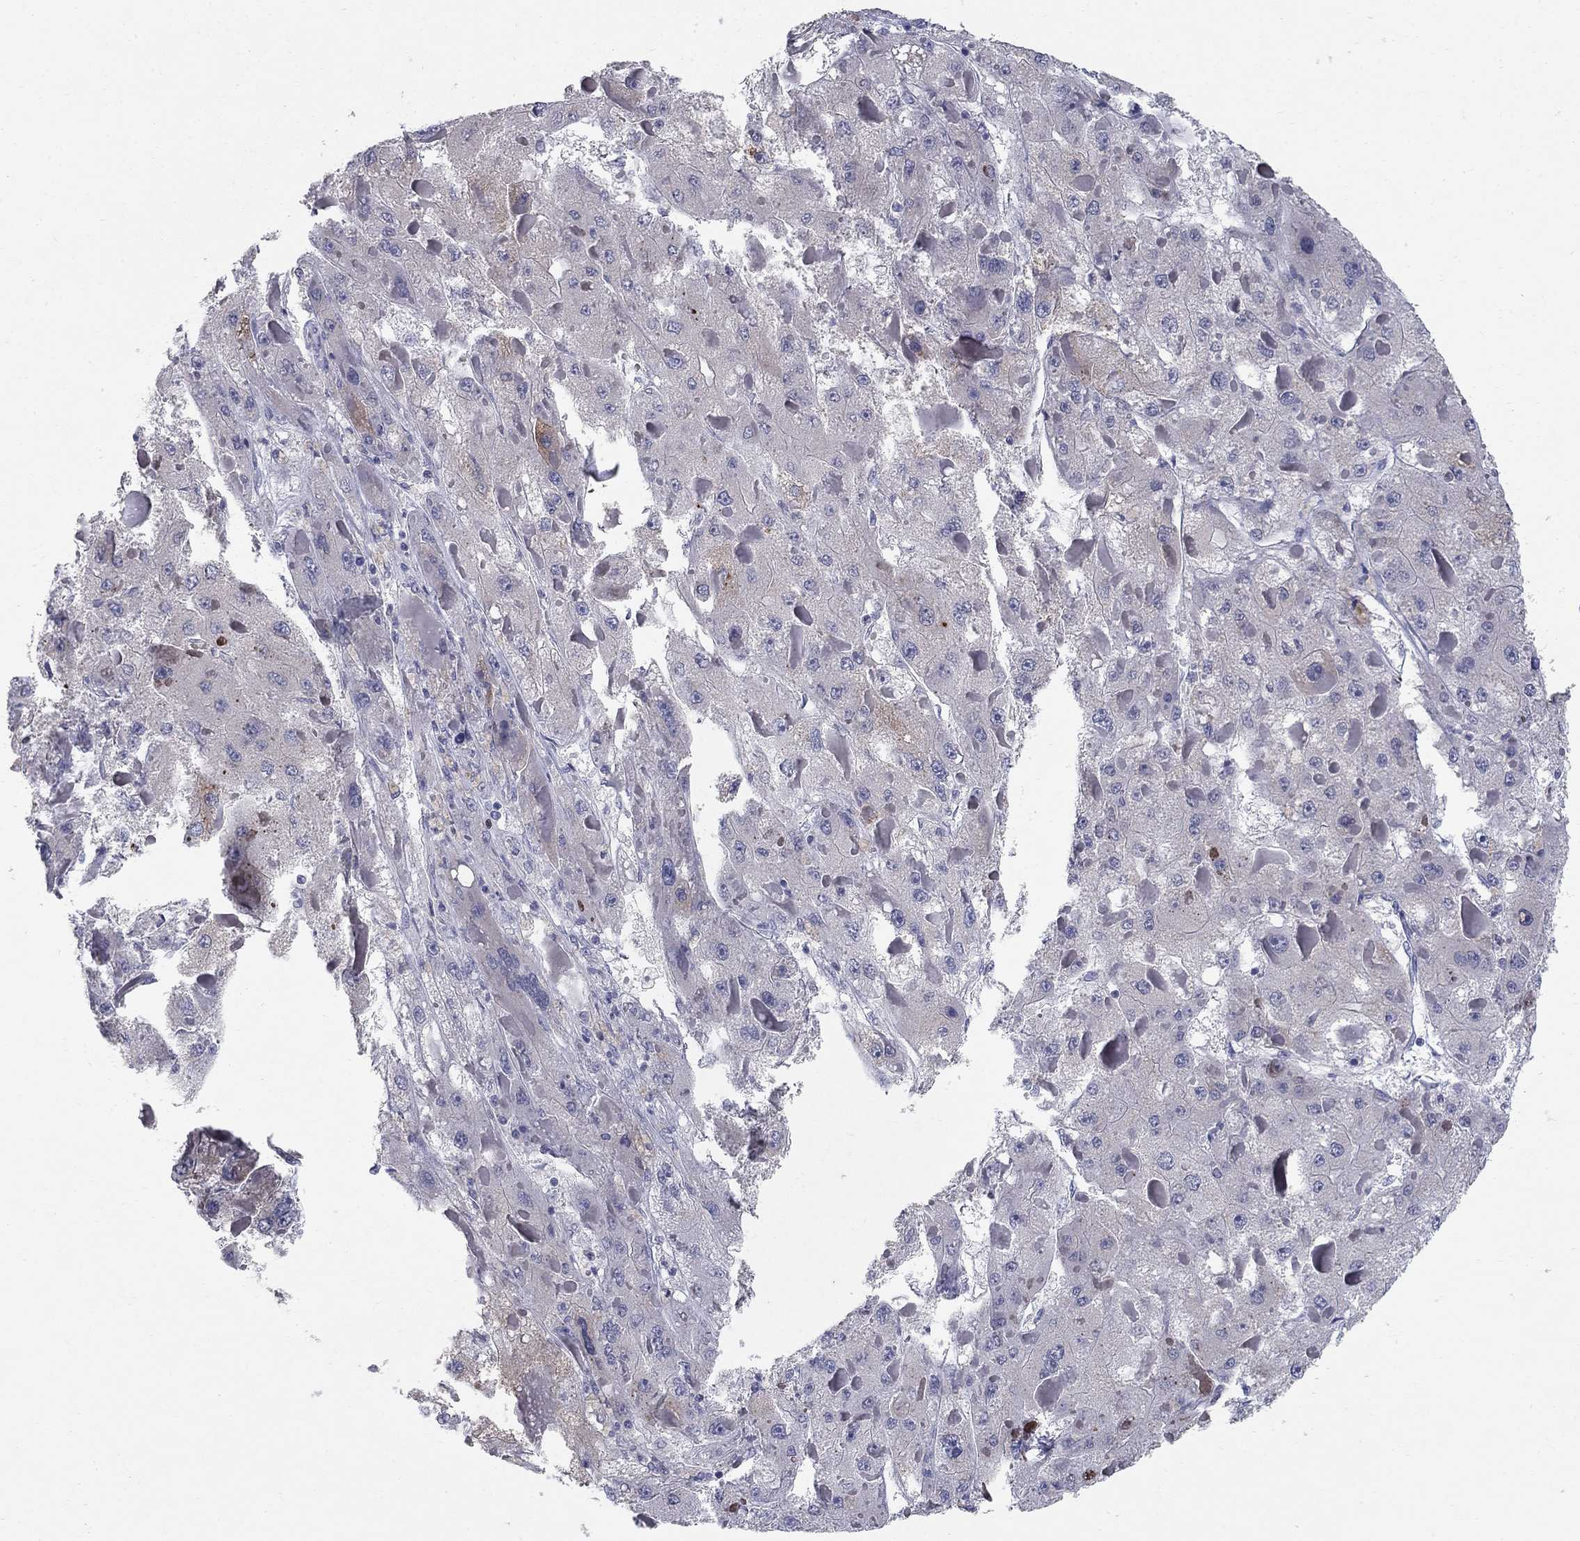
{"staining": {"intensity": "weak", "quantity": "<25%", "location": "cytoplasmic/membranous"}, "tissue": "liver cancer", "cell_type": "Tumor cells", "image_type": "cancer", "snomed": [{"axis": "morphology", "description": "Carcinoma, Hepatocellular, NOS"}, {"axis": "topography", "description": "Liver"}], "caption": "Liver cancer (hepatocellular carcinoma) was stained to show a protein in brown. There is no significant positivity in tumor cells.", "gene": "NTRK2", "patient": {"sex": "female", "age": 73}}